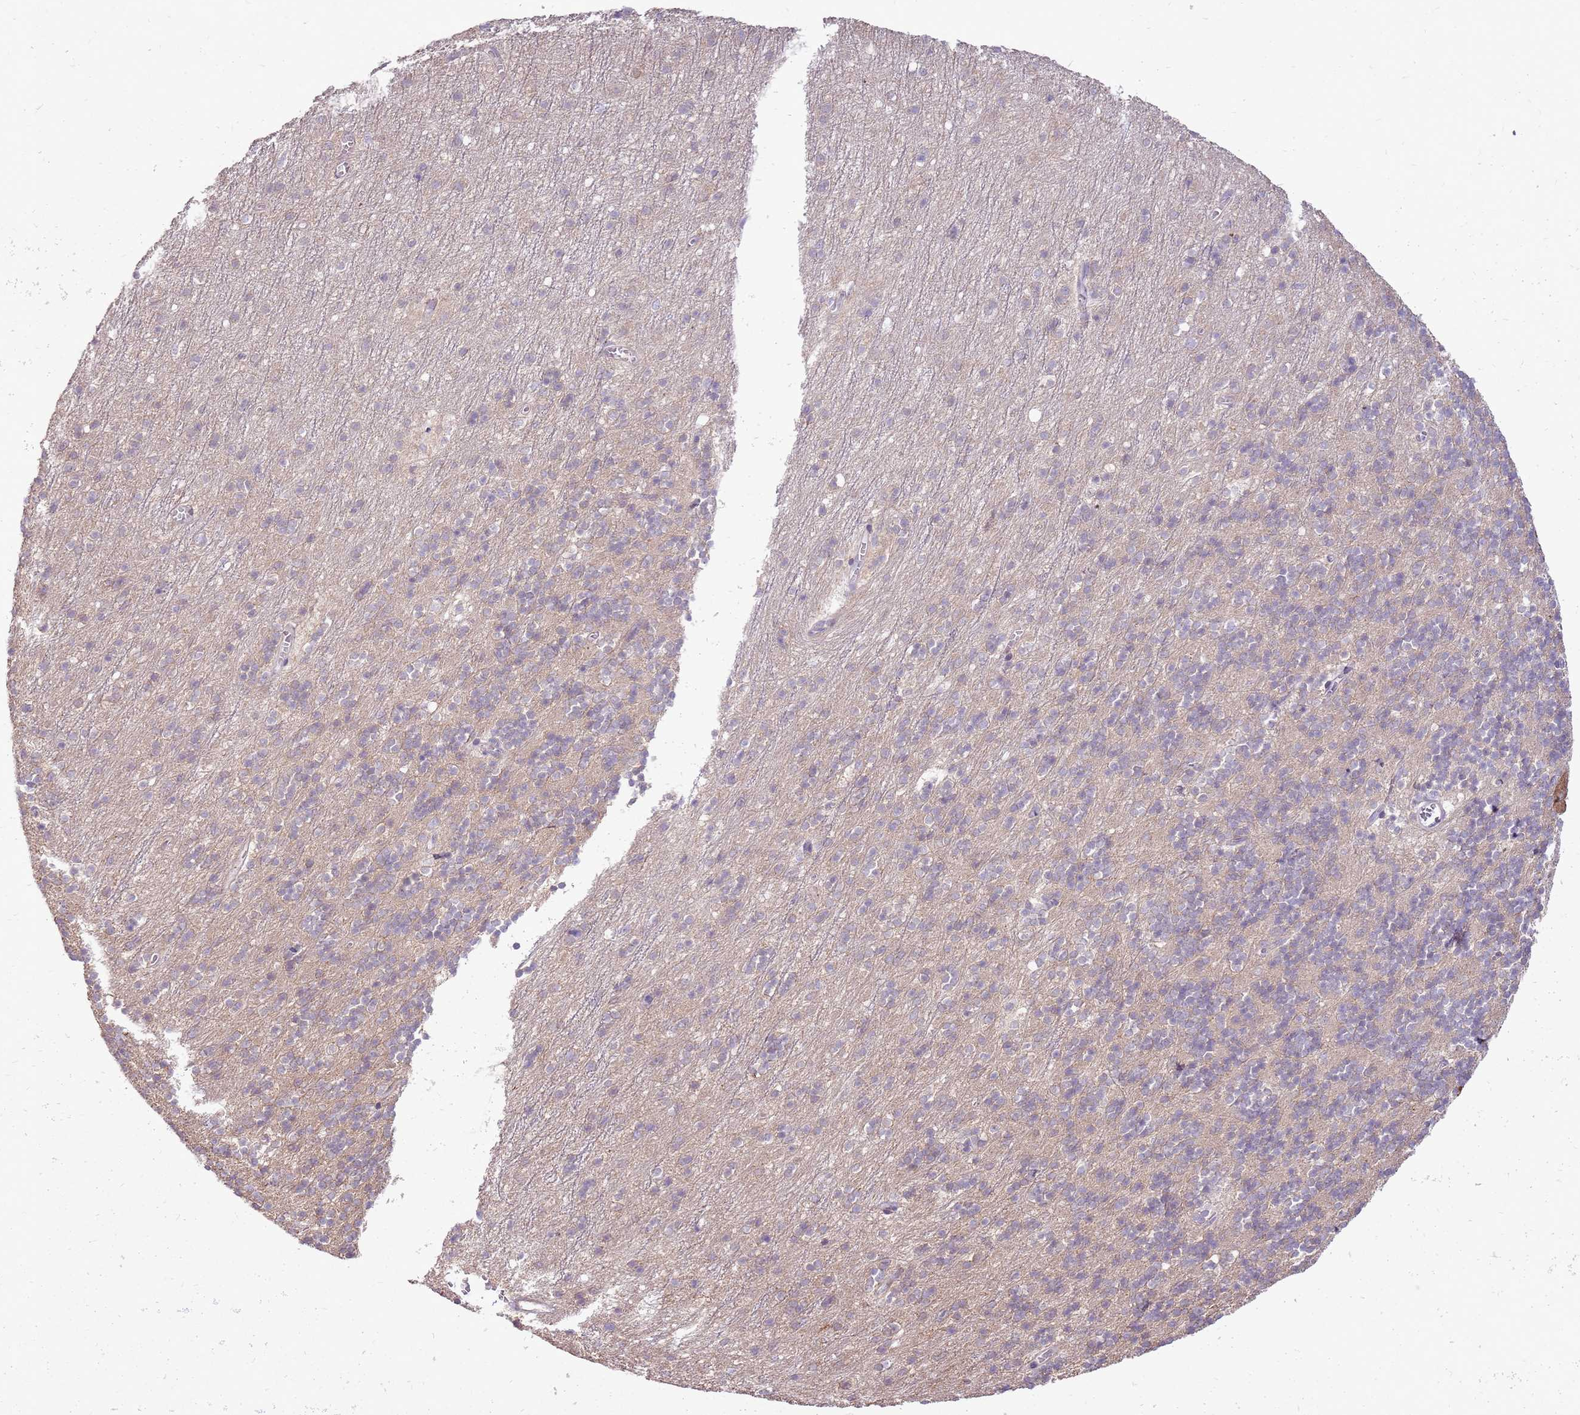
{"staining": {"intensity": "negative", "quantity": "none", "location": "none"}, "tissue": "cerebellum", "cell_type": "Cells in granular layer", "image_type": "normal", "snomed": [{"axis": "morphology", "description": "Normal tissue, NOS"}, {"axis": "topography", "description": "Cerebellum"}], "caption": "Immunohistochemistry of unremarkable human cerebellum shows no expression in cells in granular layer.", "gene": "UGGT2", "patient": {"sex": "male", "age": 54}}